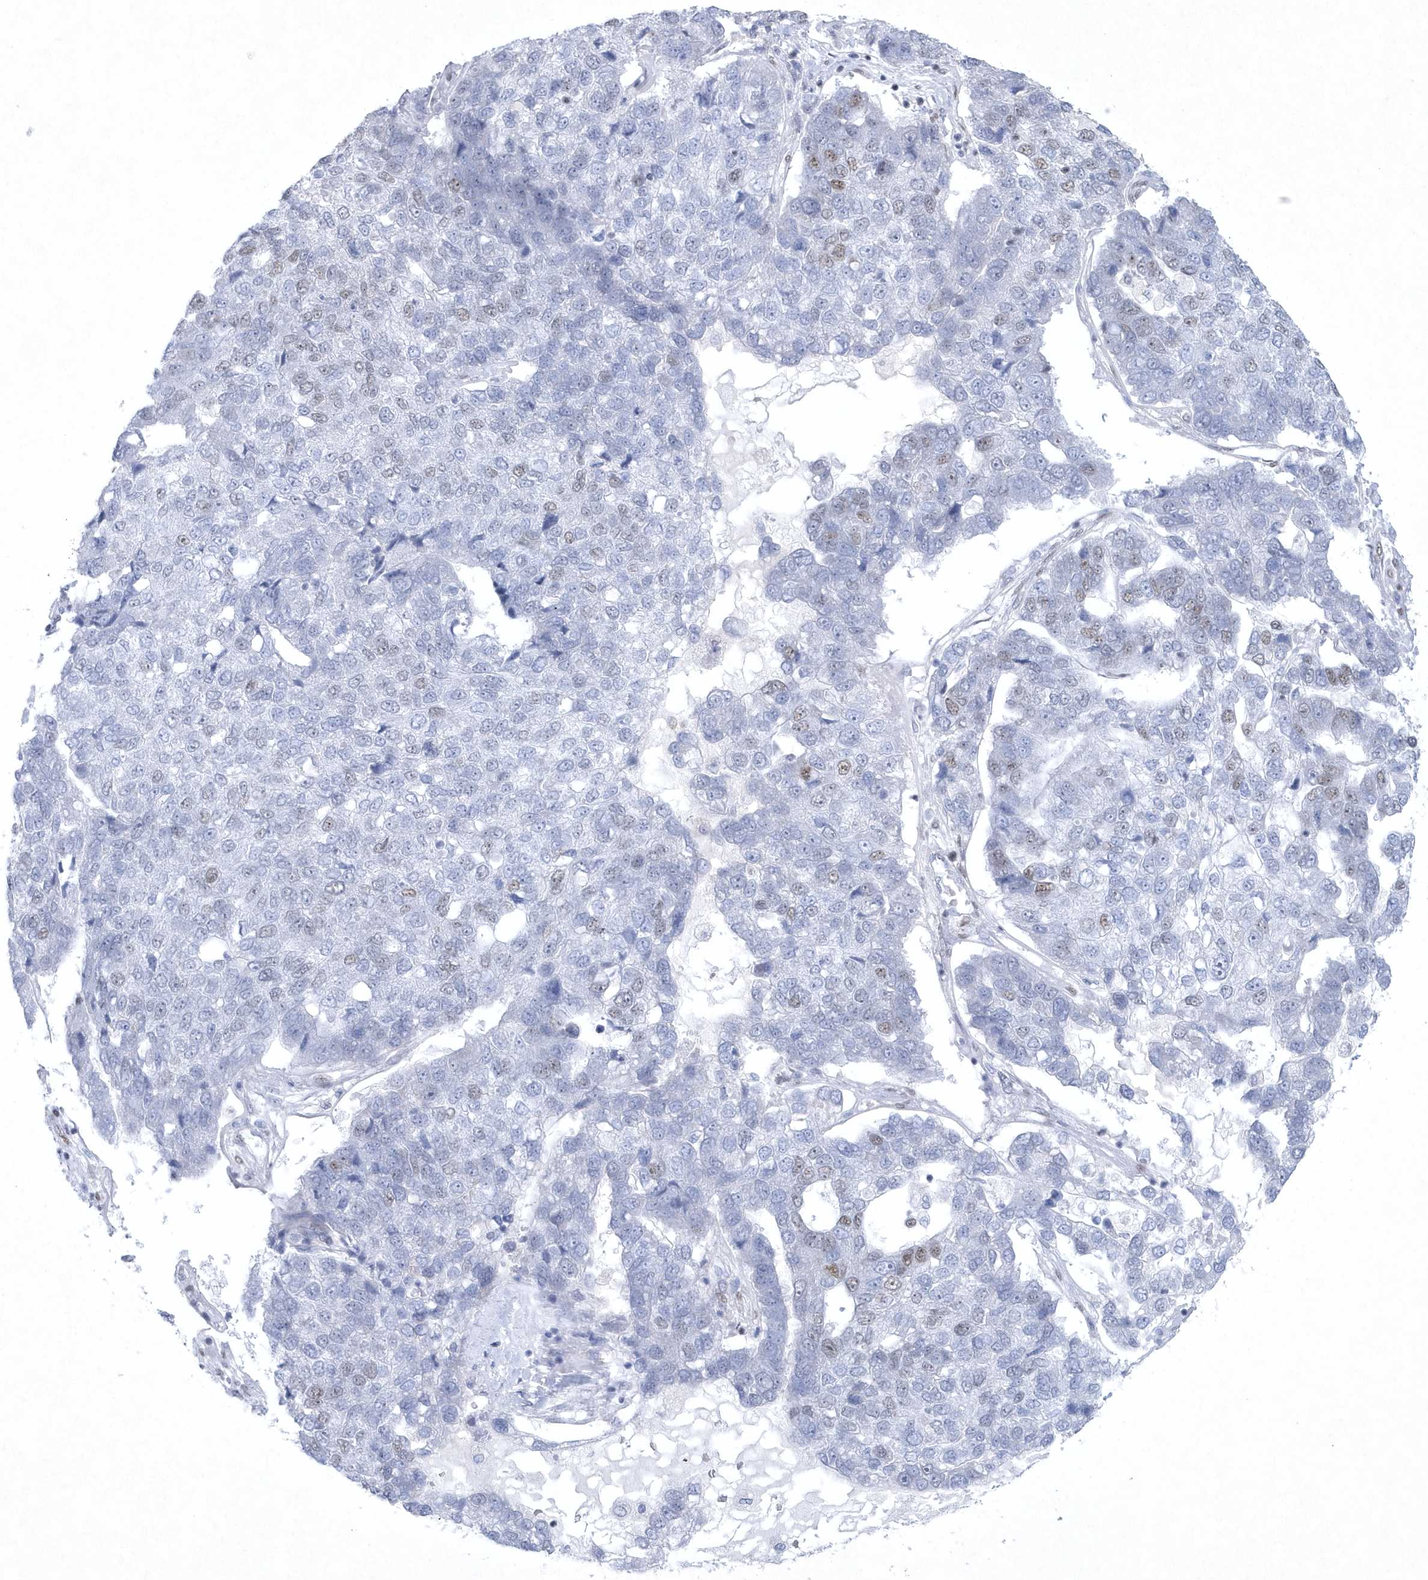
{"staining": {"intensity": "weak", "quantity": "<25%", "location": "nuclear"}, "tissue": "pancreatic cancer", "cell_type": "Tumor cells", "image_type": "cancer", "snomed": [{"axis": "morphology", "description": "Adenocarcinoma, NOS"}, {"axis": "topography", "description": "Pancreas"}], "caption": "An image of human pancreatic cancer is negative for staining in tumor cells.", "gene": "DCLRE1A", "patient": {"sex": "female", "age": 61}}